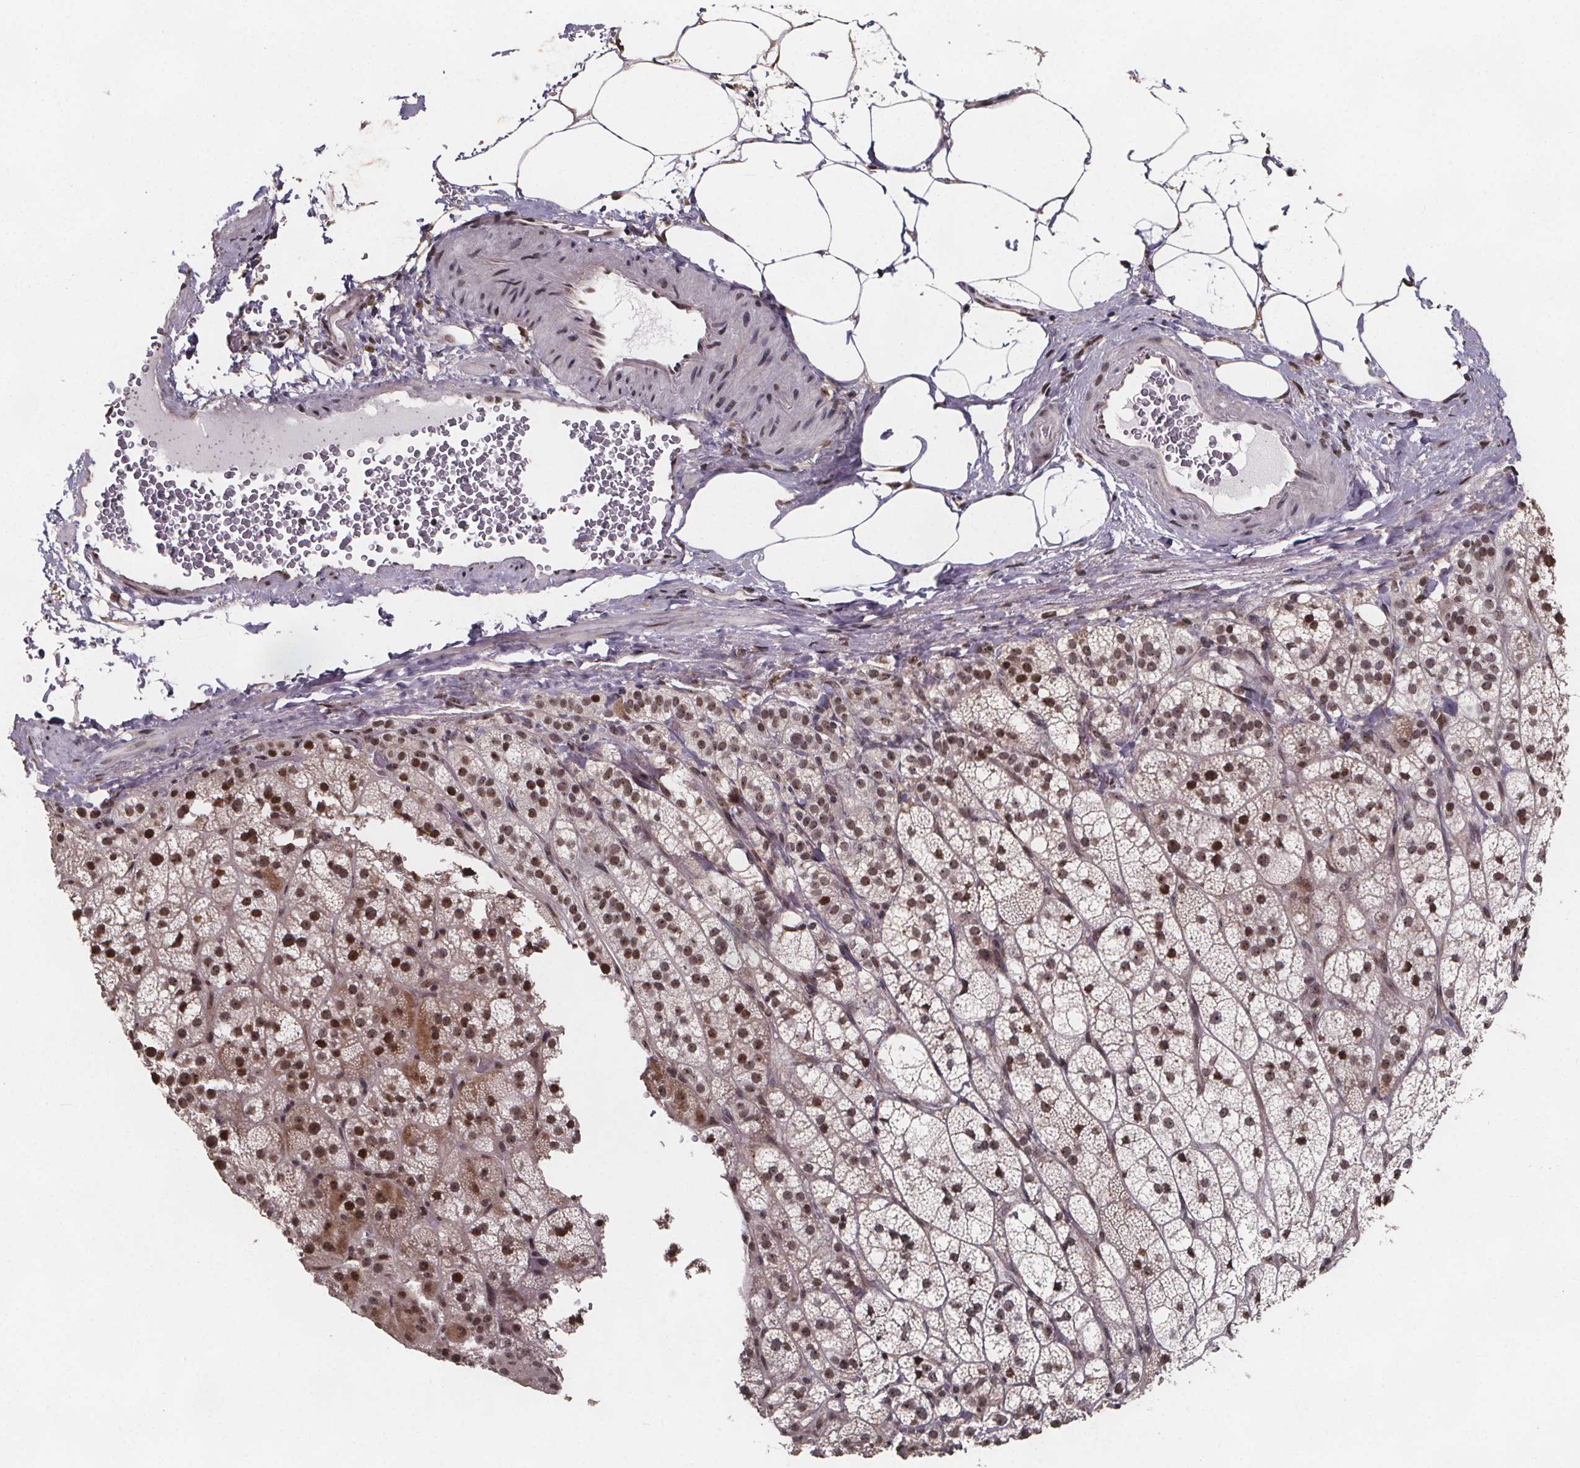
{"staining": {"intensity": "moderate", "quantity": ">75%", "location": "nuclear"}, "tissue": "adrenal gland", "cell_type": "Glandular cells", "image_type": "normal", "snomed": [{"axis": "morphology", "description": "Normal tissue, NOS"}, {"axis": "topography", "description": "Adrenal gland"}], "caption": "IHC (DAB) staining of benign adrenal gland exhibits moderate nuclear protein expression in about >75% of glandular cells.", "gene": "U2SURP", "patient": {"sex": "female", "age": 60}}